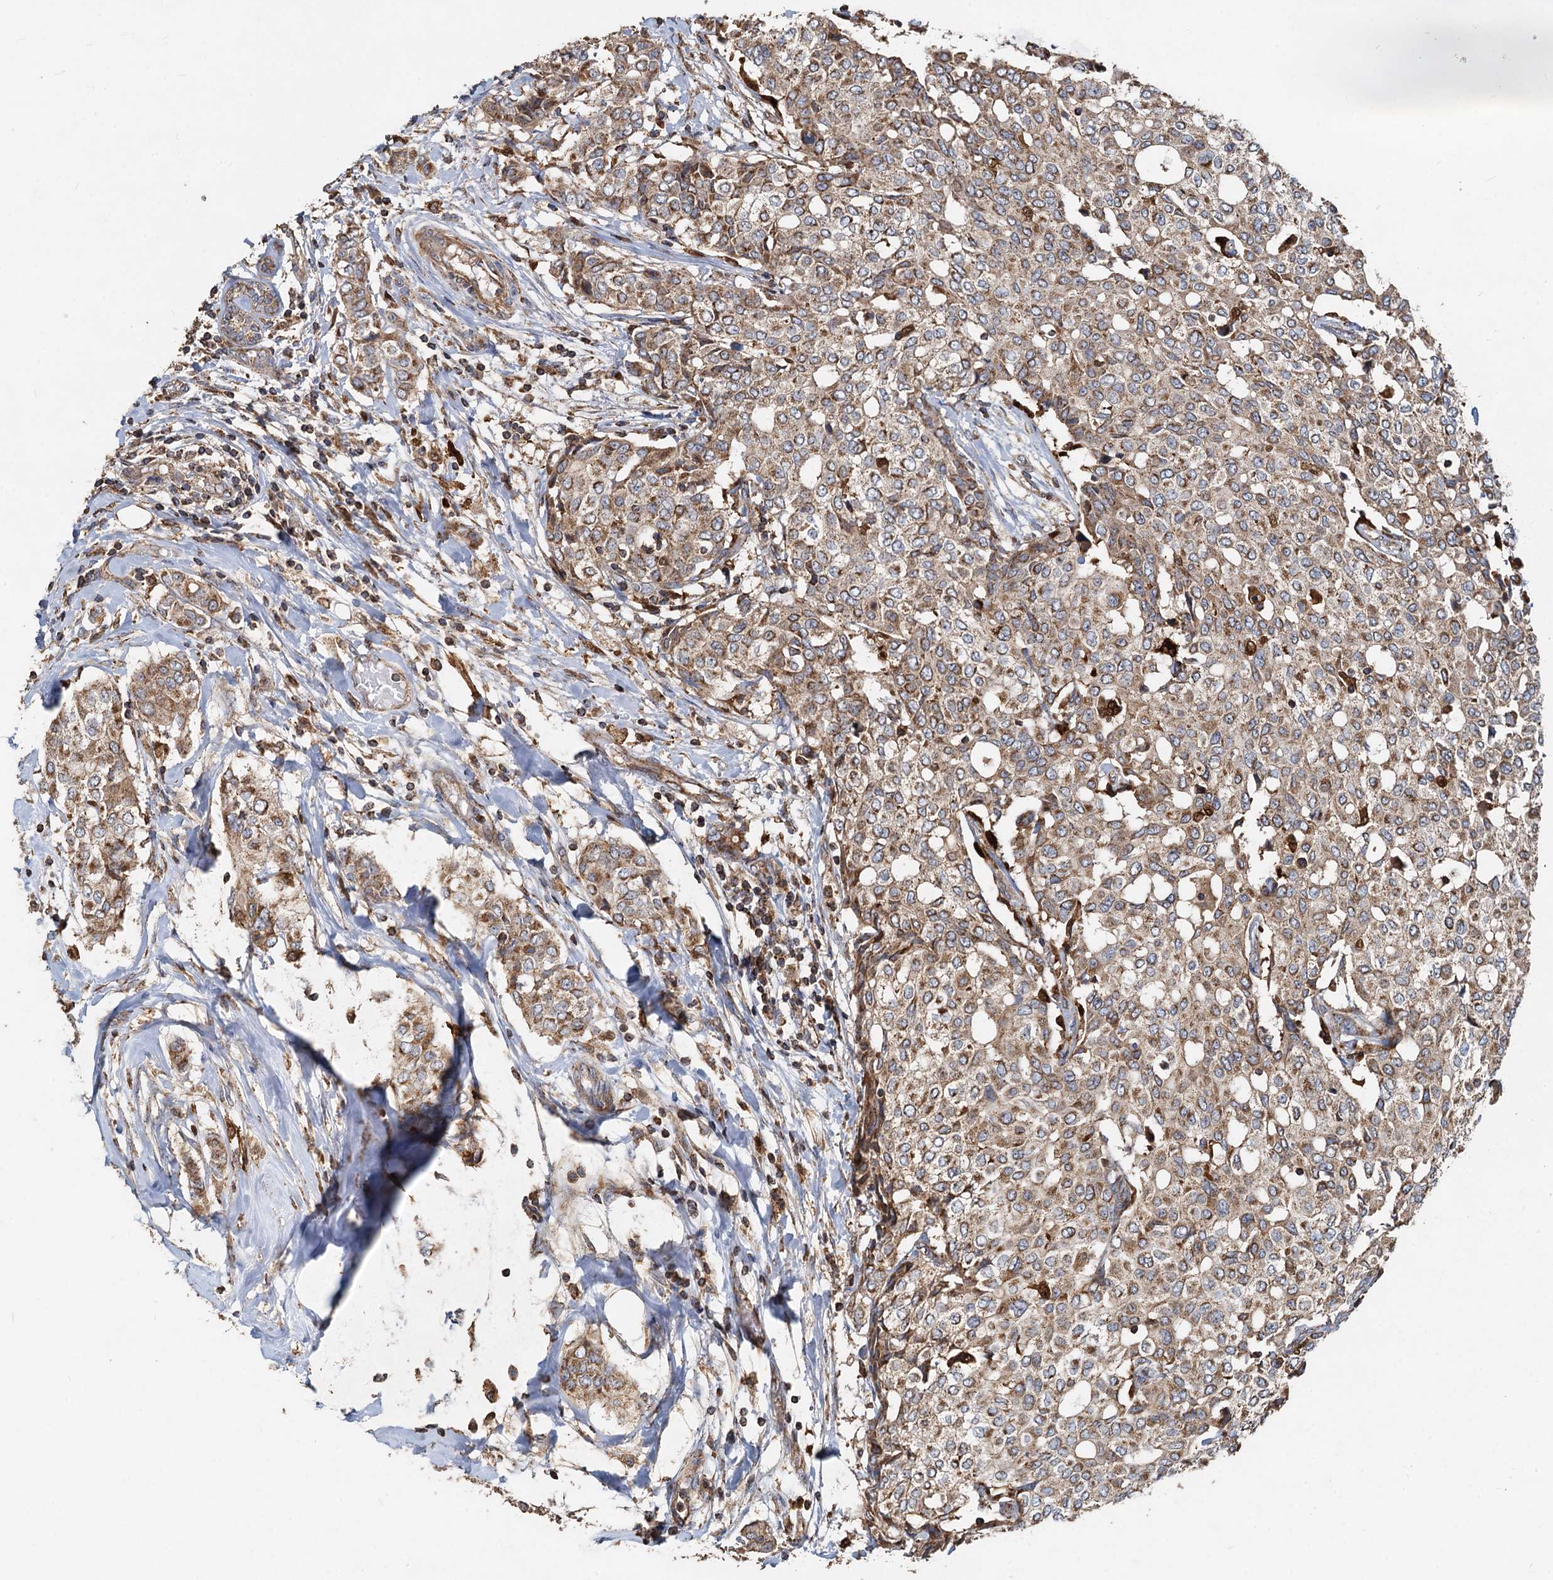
{"staining": {"intensity": "moderate", "quantity": ">75%", "location": "cytoplasmic/membranous"}, "tissue": "breast cancer", "cell_type": "Tumor cells", "image_type": "cancer", "snomed": [{"axis": "morphology", "description": "Lobular carcinoma"}, {"axis": "topography", "description": "Breast"}], "caption": "Breast cancer tissue shows moderate cytoplasmic/membranous expression in about >75% of tumor cells, visualized by immunohistochemistry. (Stains: DAB (3,3'-diaminobenzidine) in brown, nuclei in blue, Microscopy: brightfield microscopy at high magnification).", "gene": "SDS", "patient": {"sex": "female", "age": 51}}